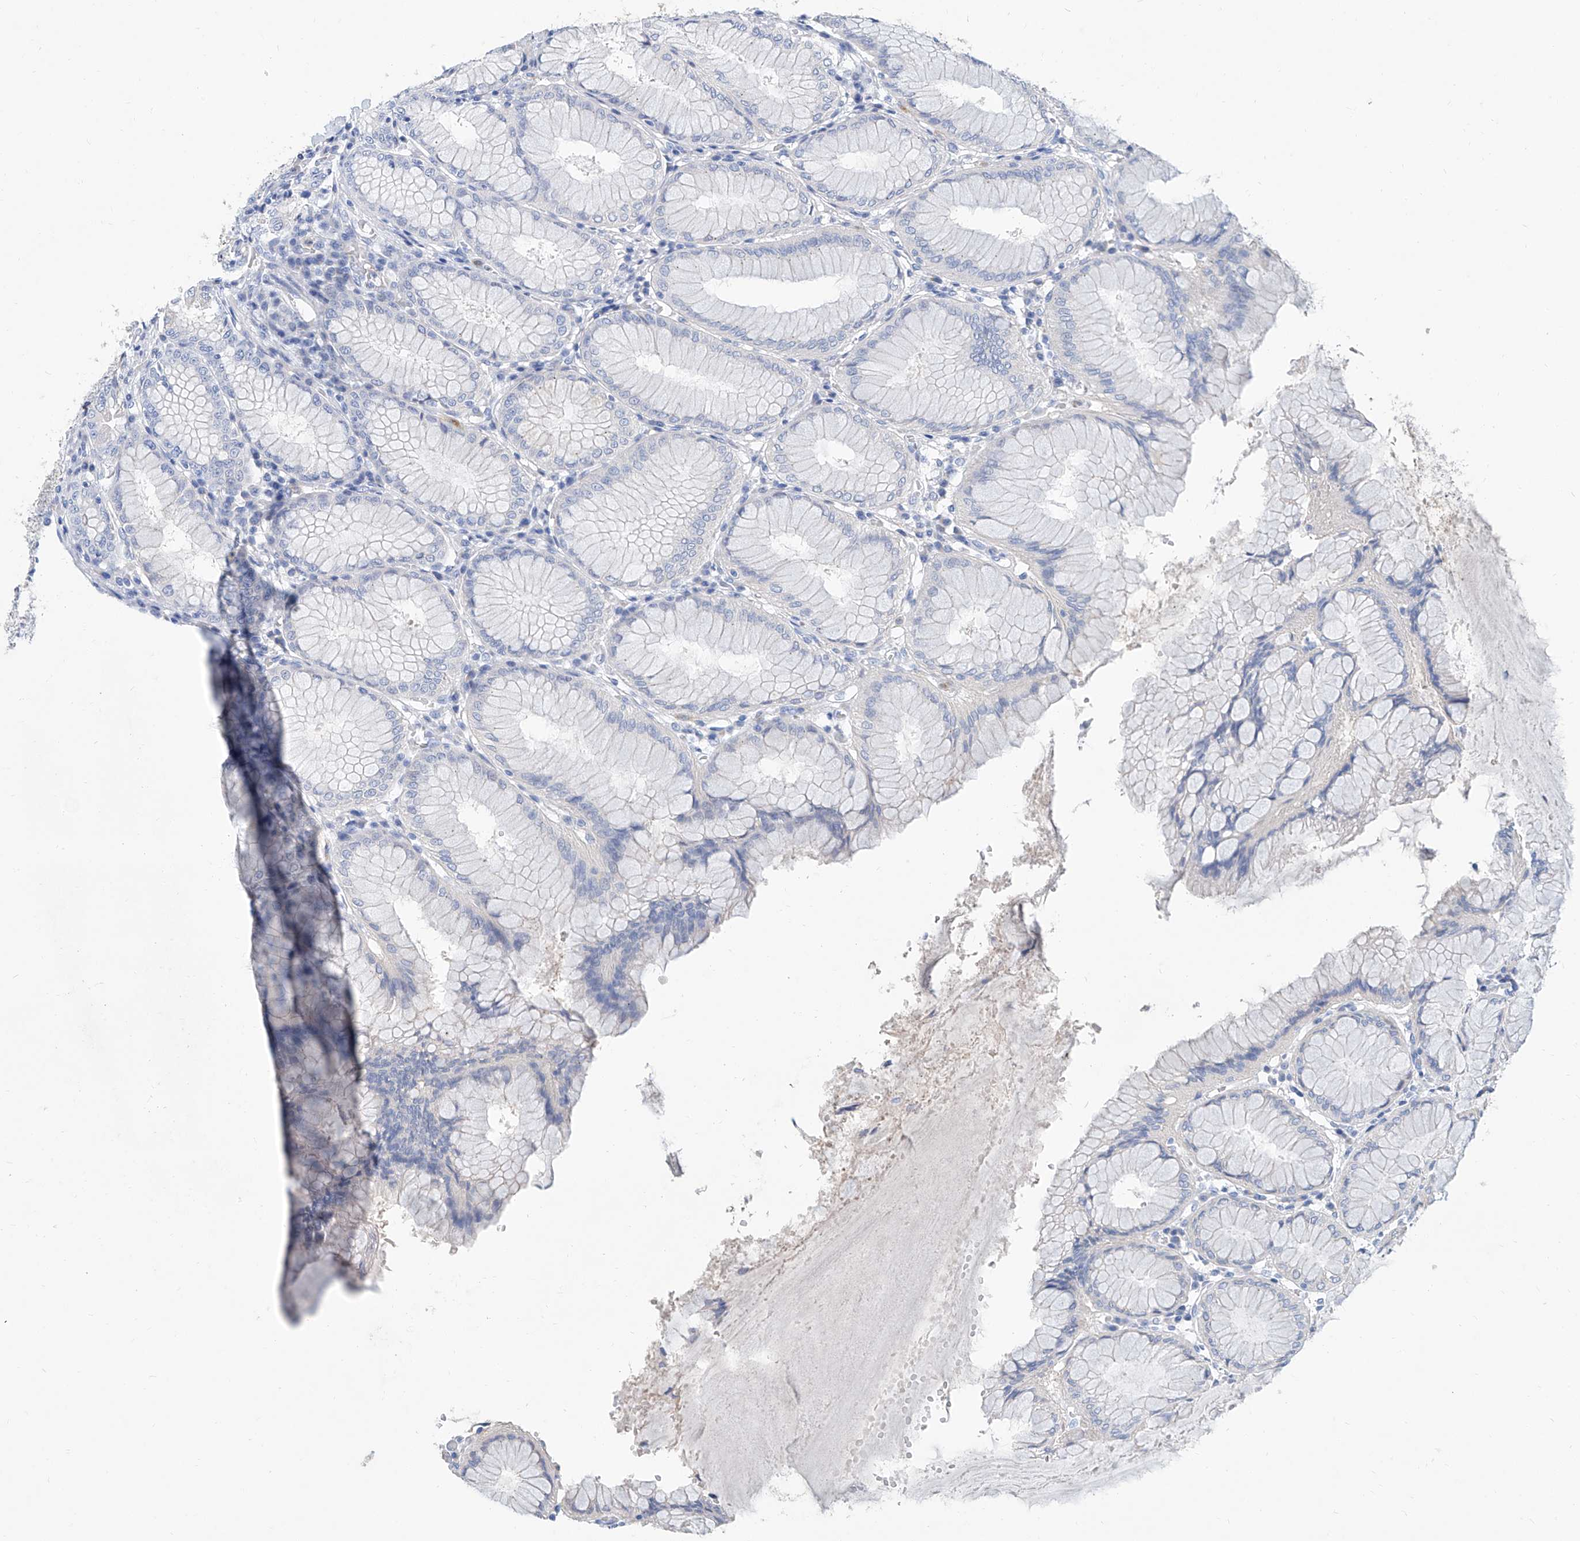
{"staining": {"intensity": "negative", "quantity": "none", "location": "none"}, "tissue": "stomach", "cell_type": "Glandular cells", "image_type": "normal", "snomed": [{"axis": "morphology", "description": "Normal tissue, NOS"}, {"axis": "topography", "description": "Stomach, lower"}], "caption": "This is an IHC image of benign human stomach. There is no staining in glandular cells.", "gene": "SLC25A29", "patient": {"sex": "female", "age": 56}}